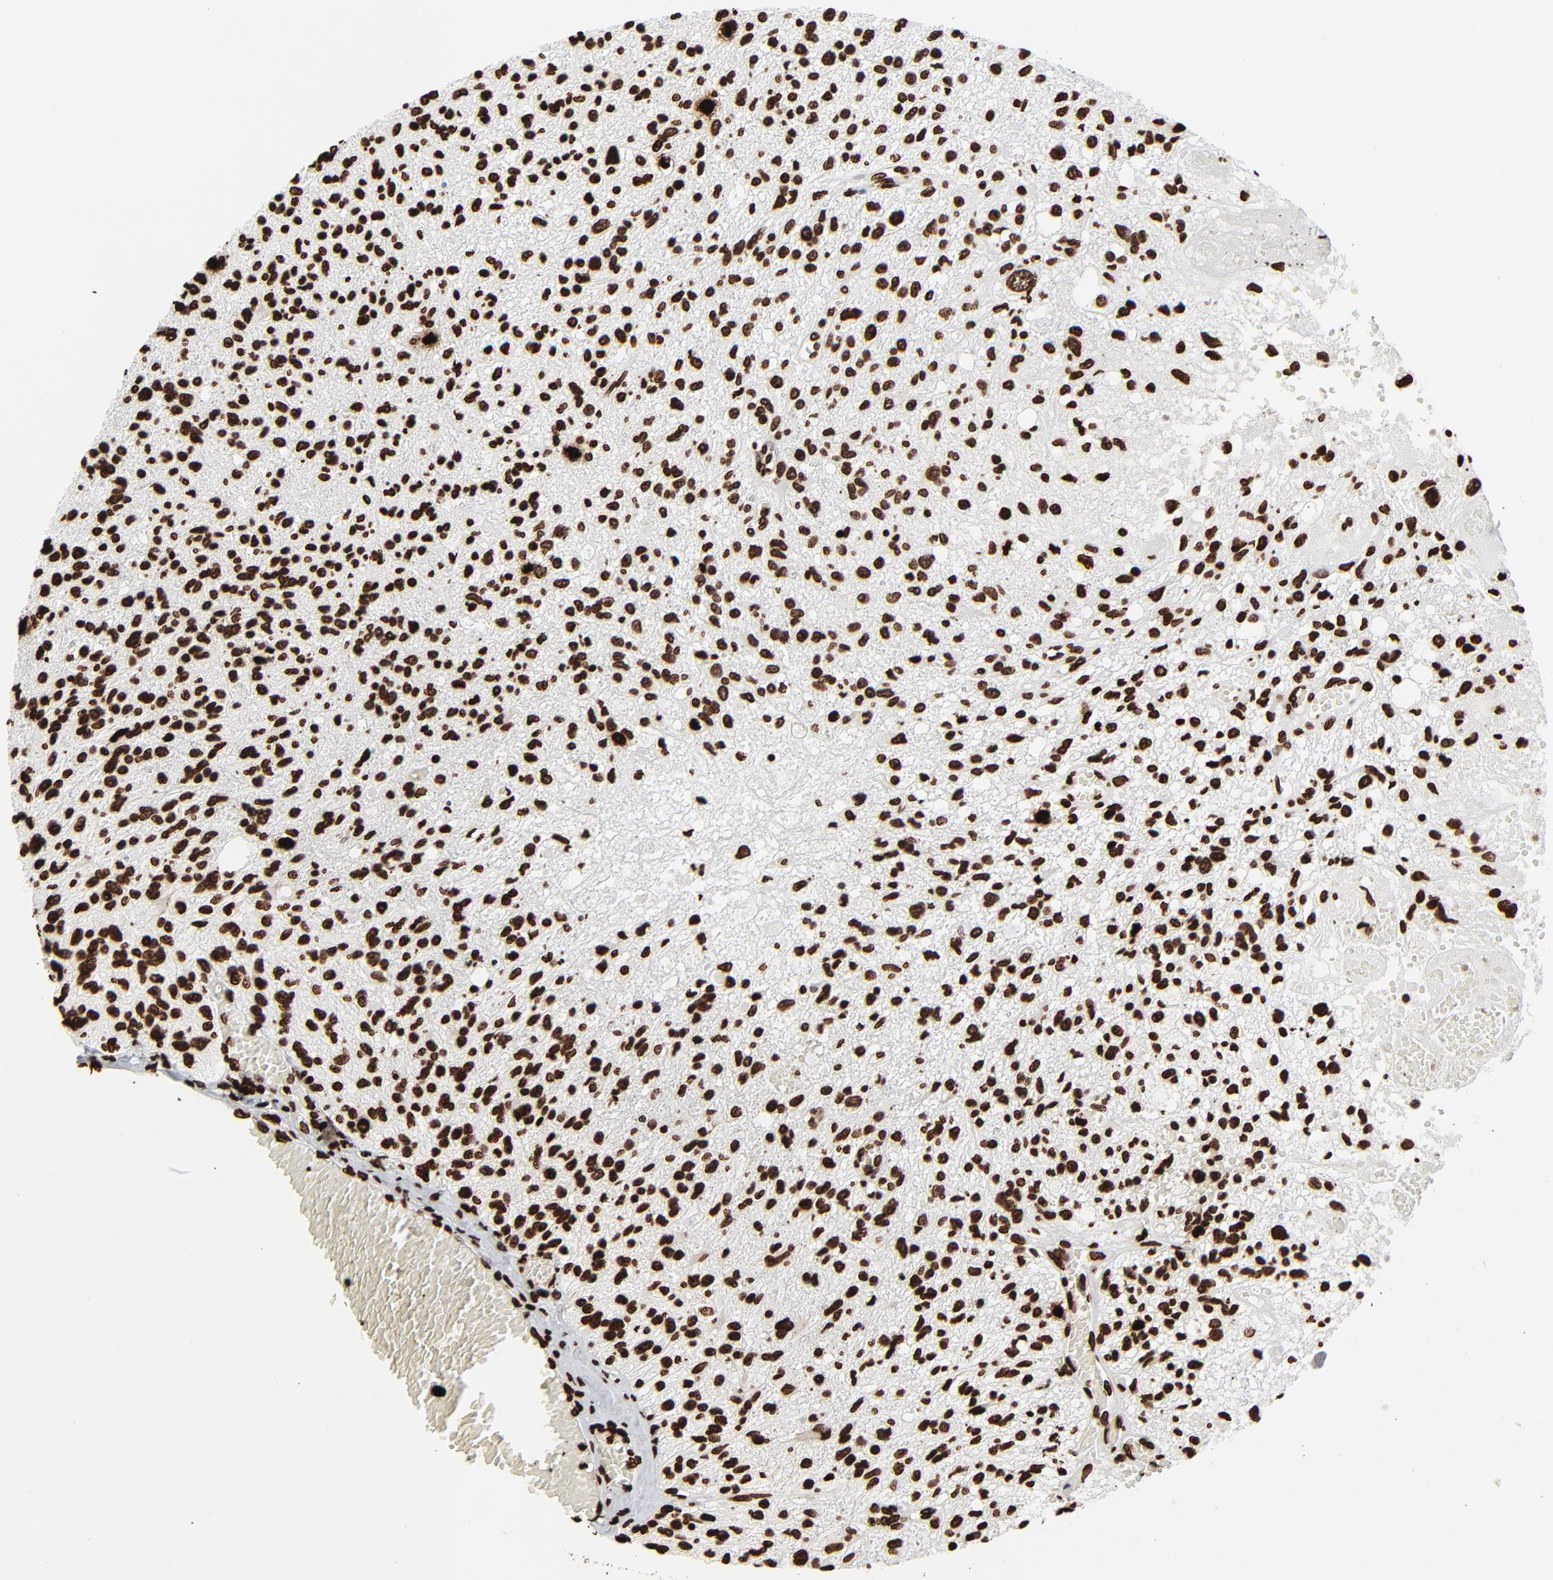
{"staining": {"intensity": "strong", "quantity": ">75%", "location": "nuclear"}, "tissue": "glioma", "cell_type": "Tumor cells", "image_type": "cancer", "snomed": [{"axis": "morphology", "description": "Glioma, malignant, High grade"}, {"axis": "topography", "description": "Cerebral cortex"}], "caption": "This is a photomicrograph of immunohistochemistry staining of malignant glioma (high-grade), which shows strong staining in the nuclear of tumor cells.", "gene": "H3-4", "patient": {"sex": "male", "age": 76}}